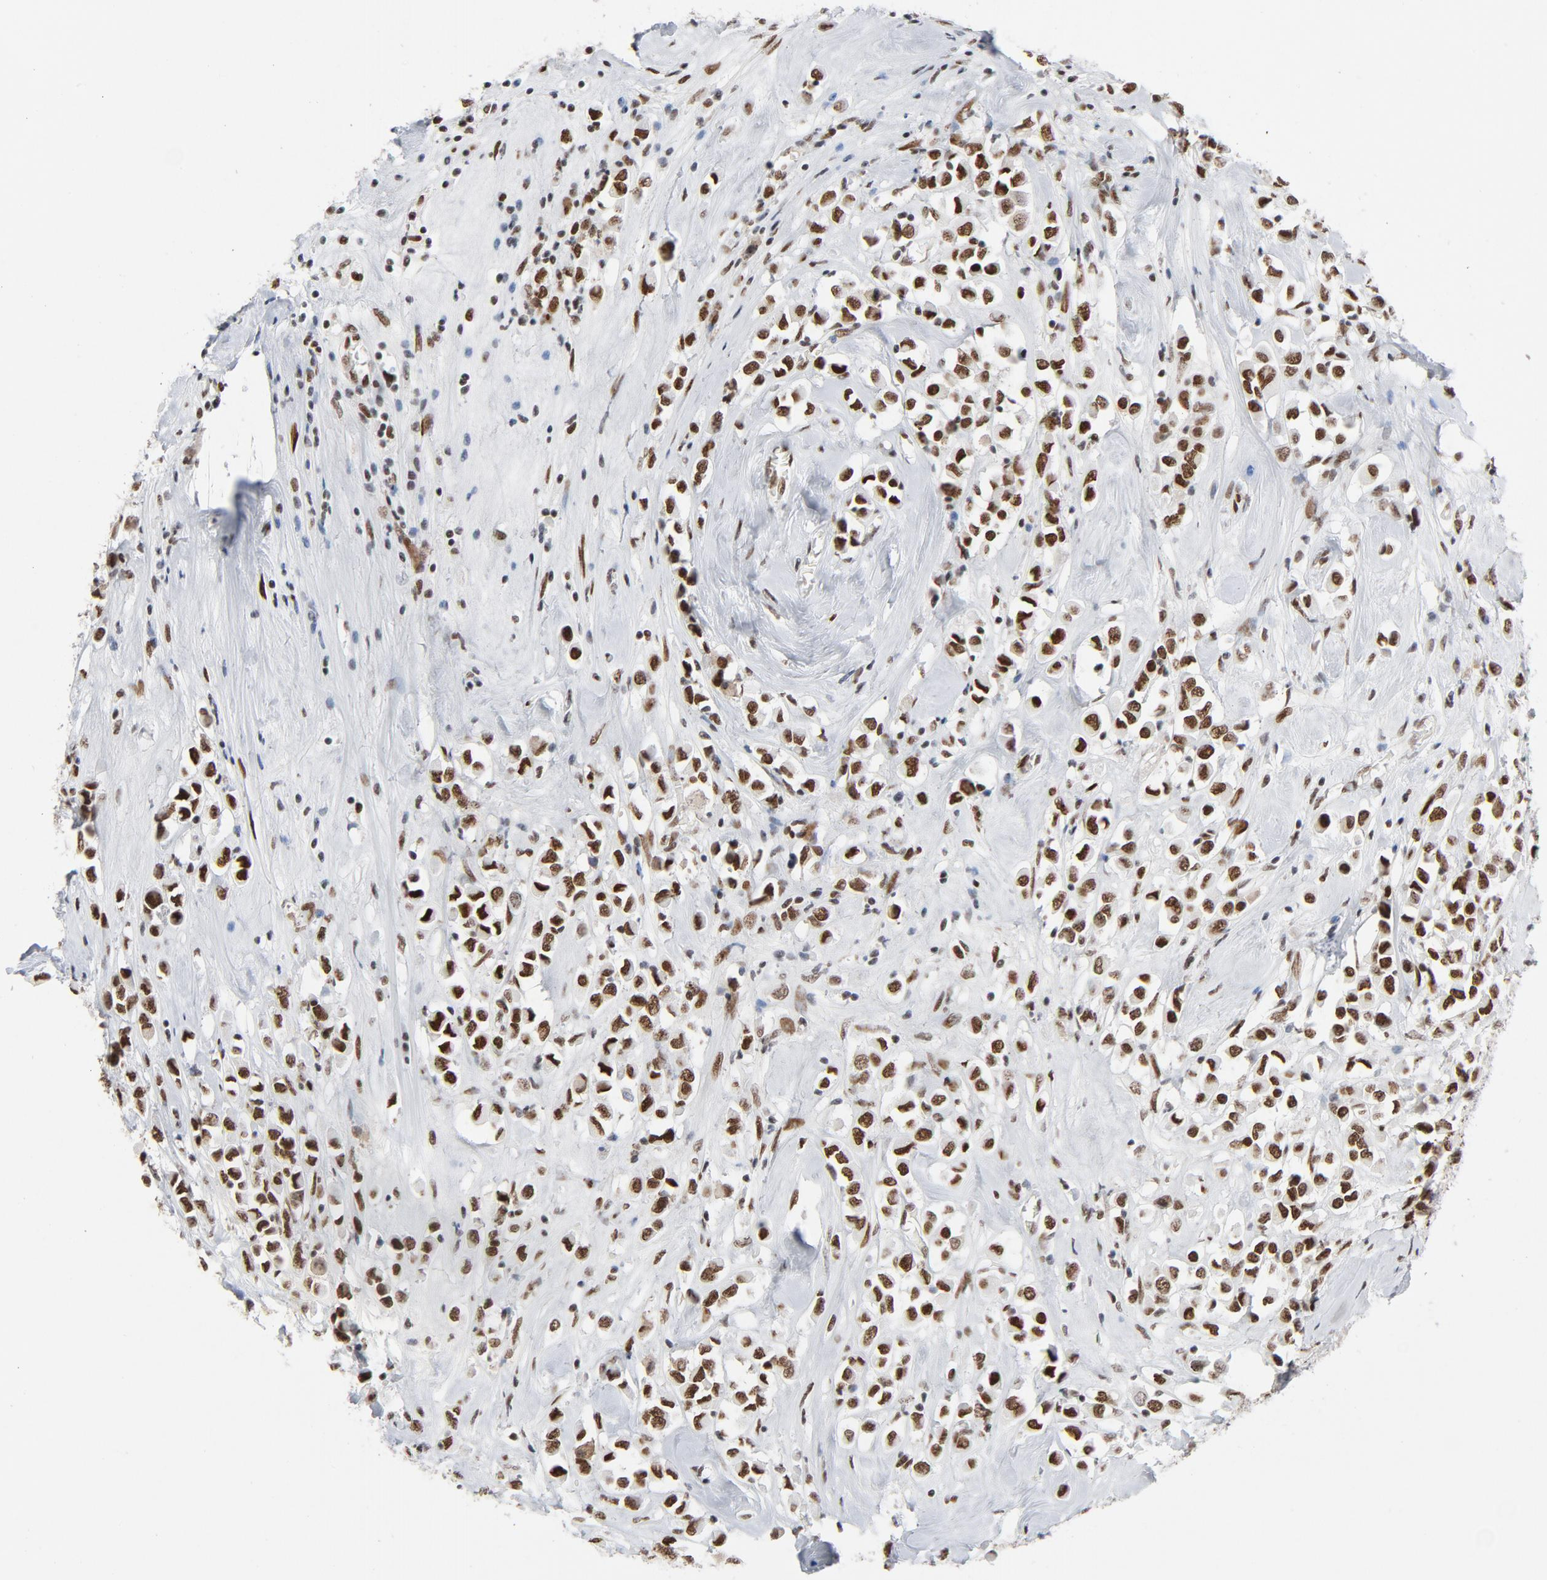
{"staining": {"intensity": "strong", "quantity": ">75%", "location": "nuclear"}, "tissue": "breast cancer", "cell_type": "Tumor cells", "image_type": "cancer", "snomed": [{"axis": "morphology", "description": "Duct carcinoma"}, {"axis": "topography", "description": "Breast"}], "caption": "IHC staining of breast invasive ductal carcinoma, which exhibits high levels of strong nuclear expression in about >75% of tumor cells indicating strong nuclear protein positivity. The staining was performed using DAB (3,3'-diaminobenzidine) (brown) for protein detection and nuclei were counterstained in hematoxylin (blue).", "gene": "HSF1", "patient": {"sex": "female", "age": 61}}